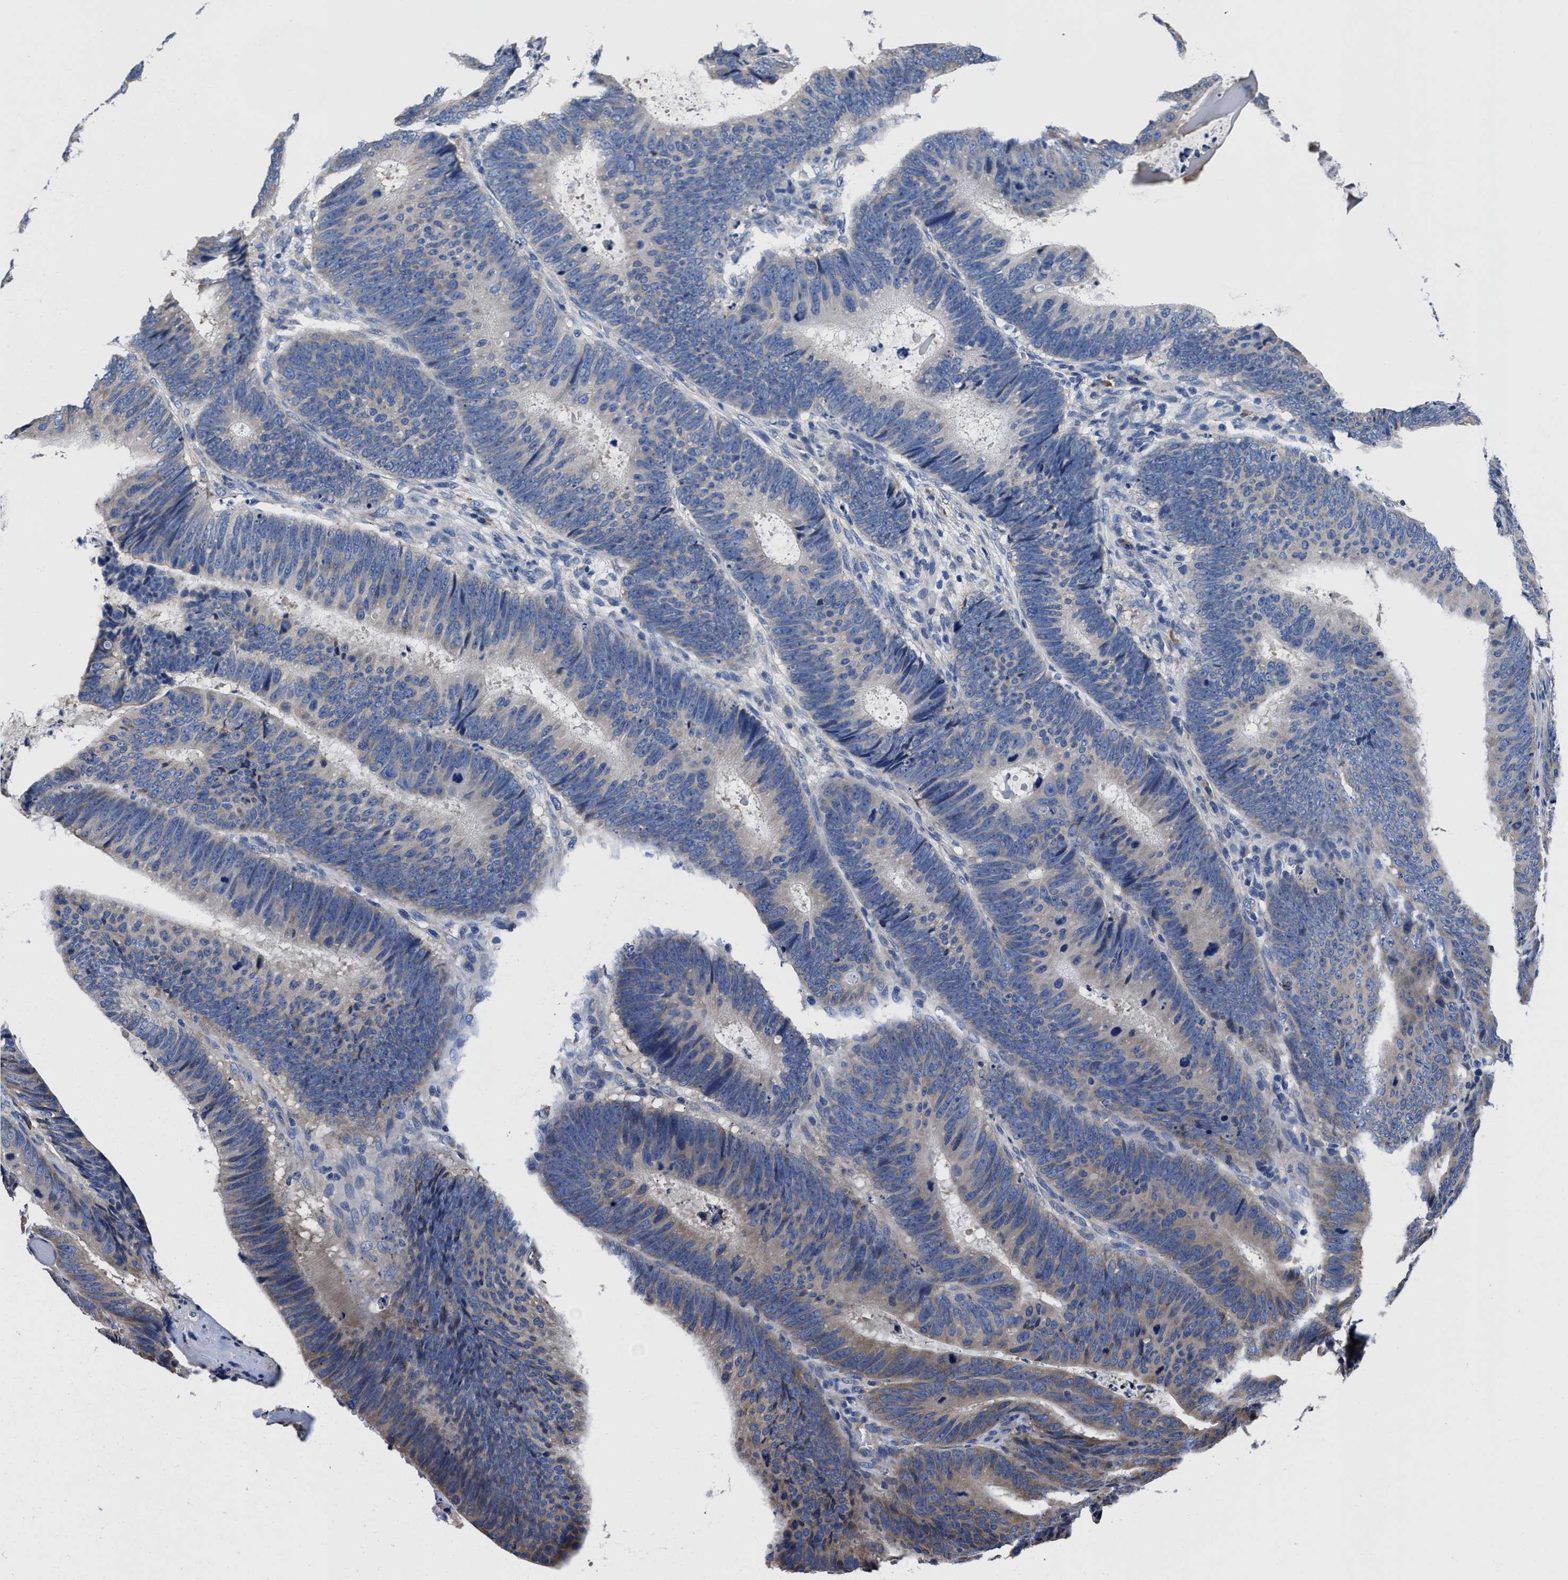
{"staining": {"intensity": "weak", "quantity": "<25%", "location": "cytoplasmic/membranous"}, "tissue": "colorectal cancer", "cell_type": "Tumor cells", "image_type": "cancer", "snomed": [{"axis": "morphology", "description": "Adenocarcinoma, NOS"}, {"axis": "topography", "description": "Colon"}], "caption": "Immunohistochemical staining of colorectal cancer (adenocarcinoma) exhibits no significant expression in tumor cells. Nuclei are stained in blue.", "gene": "SRPK2", "patient": {"sex": "male", "age": 56}}